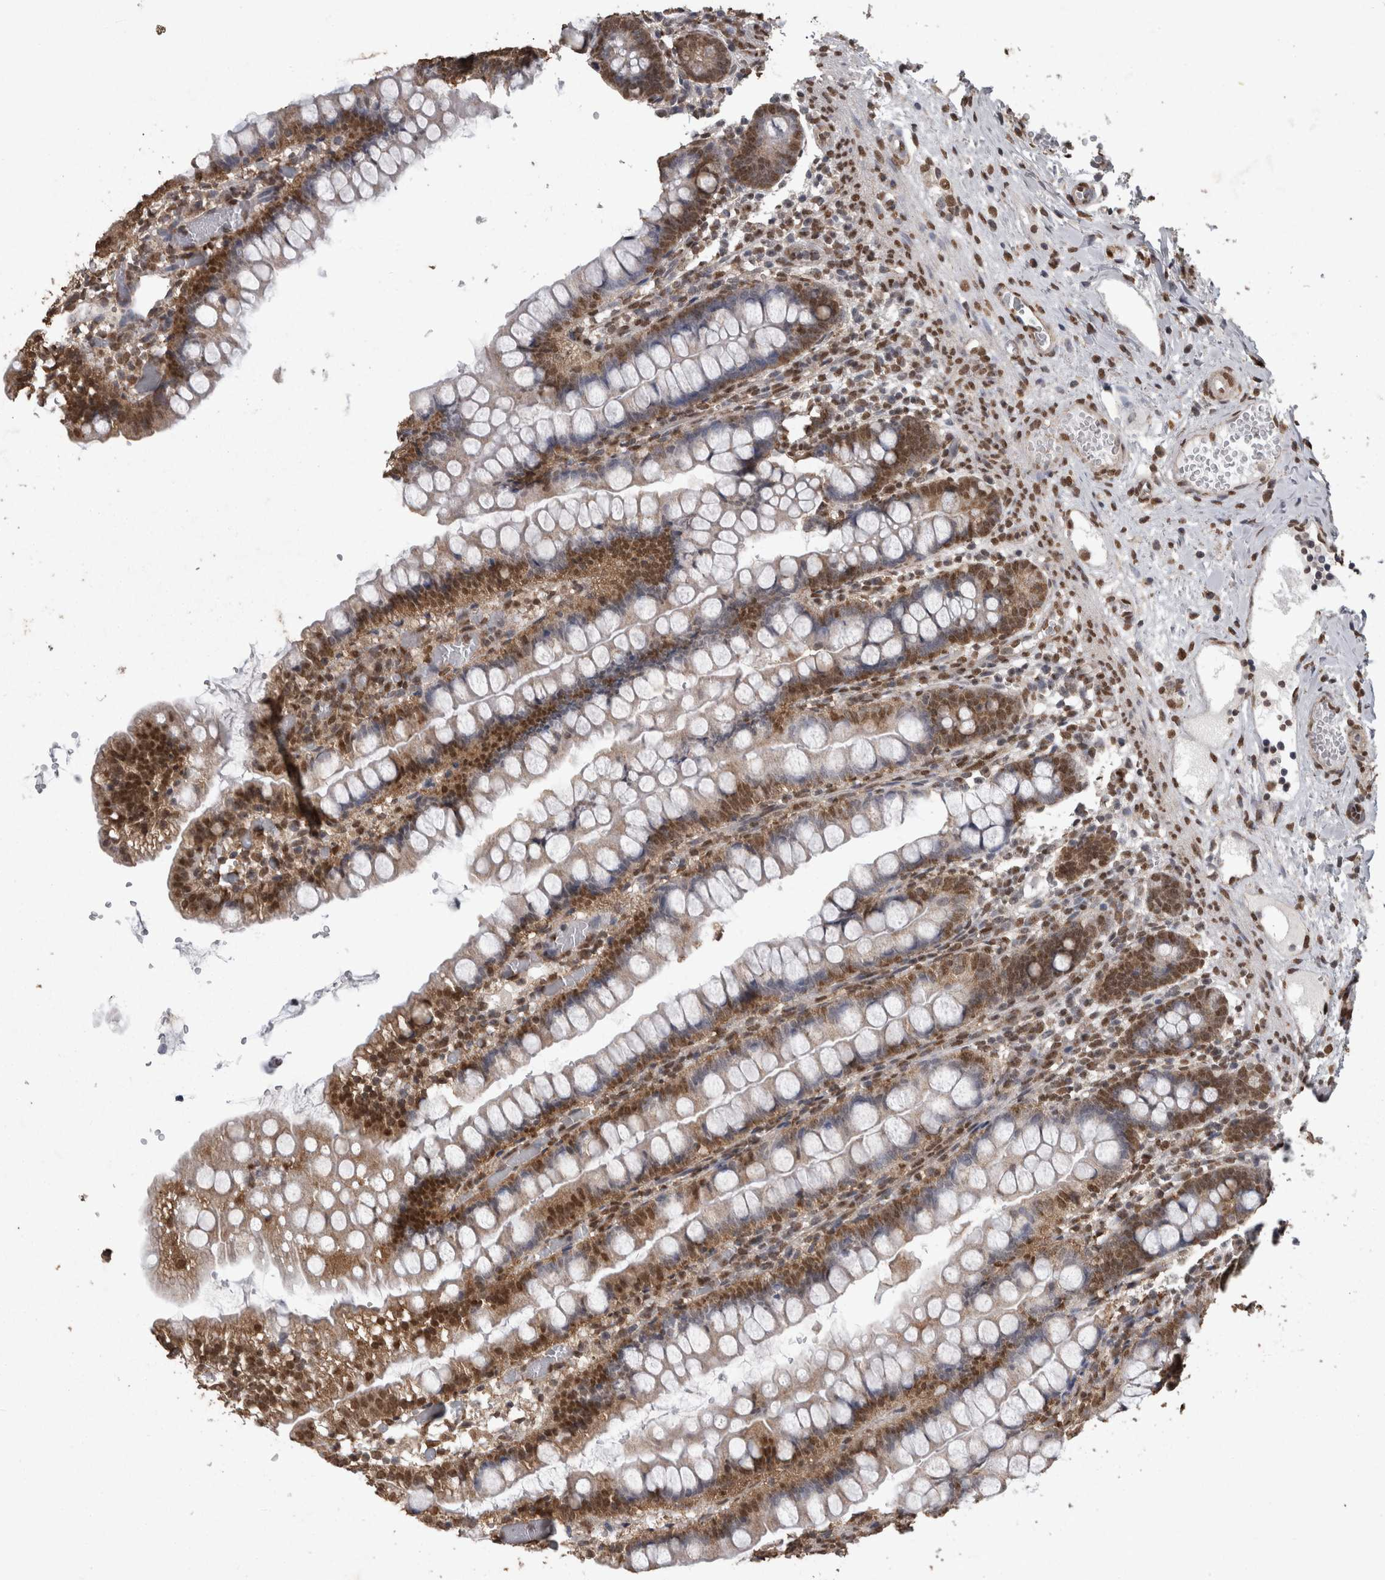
{"staining": {"intensity": "moderate", "quantity": "25%-75%", "location": "nuclear"}, "tissue": "small intestine", "cell_type": "Glandular cells", "image_type": "normal", "snomed": [{"axis": "morphology", "description": "Normal tissue, NOS"}, {"axis": "morphology", "description": "Developmental malformation"}, {"axis": "topography", "description": "Small intestine"}], "caption": "Immunohistochemistry (DAB) staining of normal small intestine reveals moderate nuclear protein positivity in approximately 25%-75% of glandular cells. (DAB (3,3'-diaminobenzidine) = brown stain, brightfield microscopy at high magnification).", "gene": "SMAD7", "patient": {"sex": "male"}}